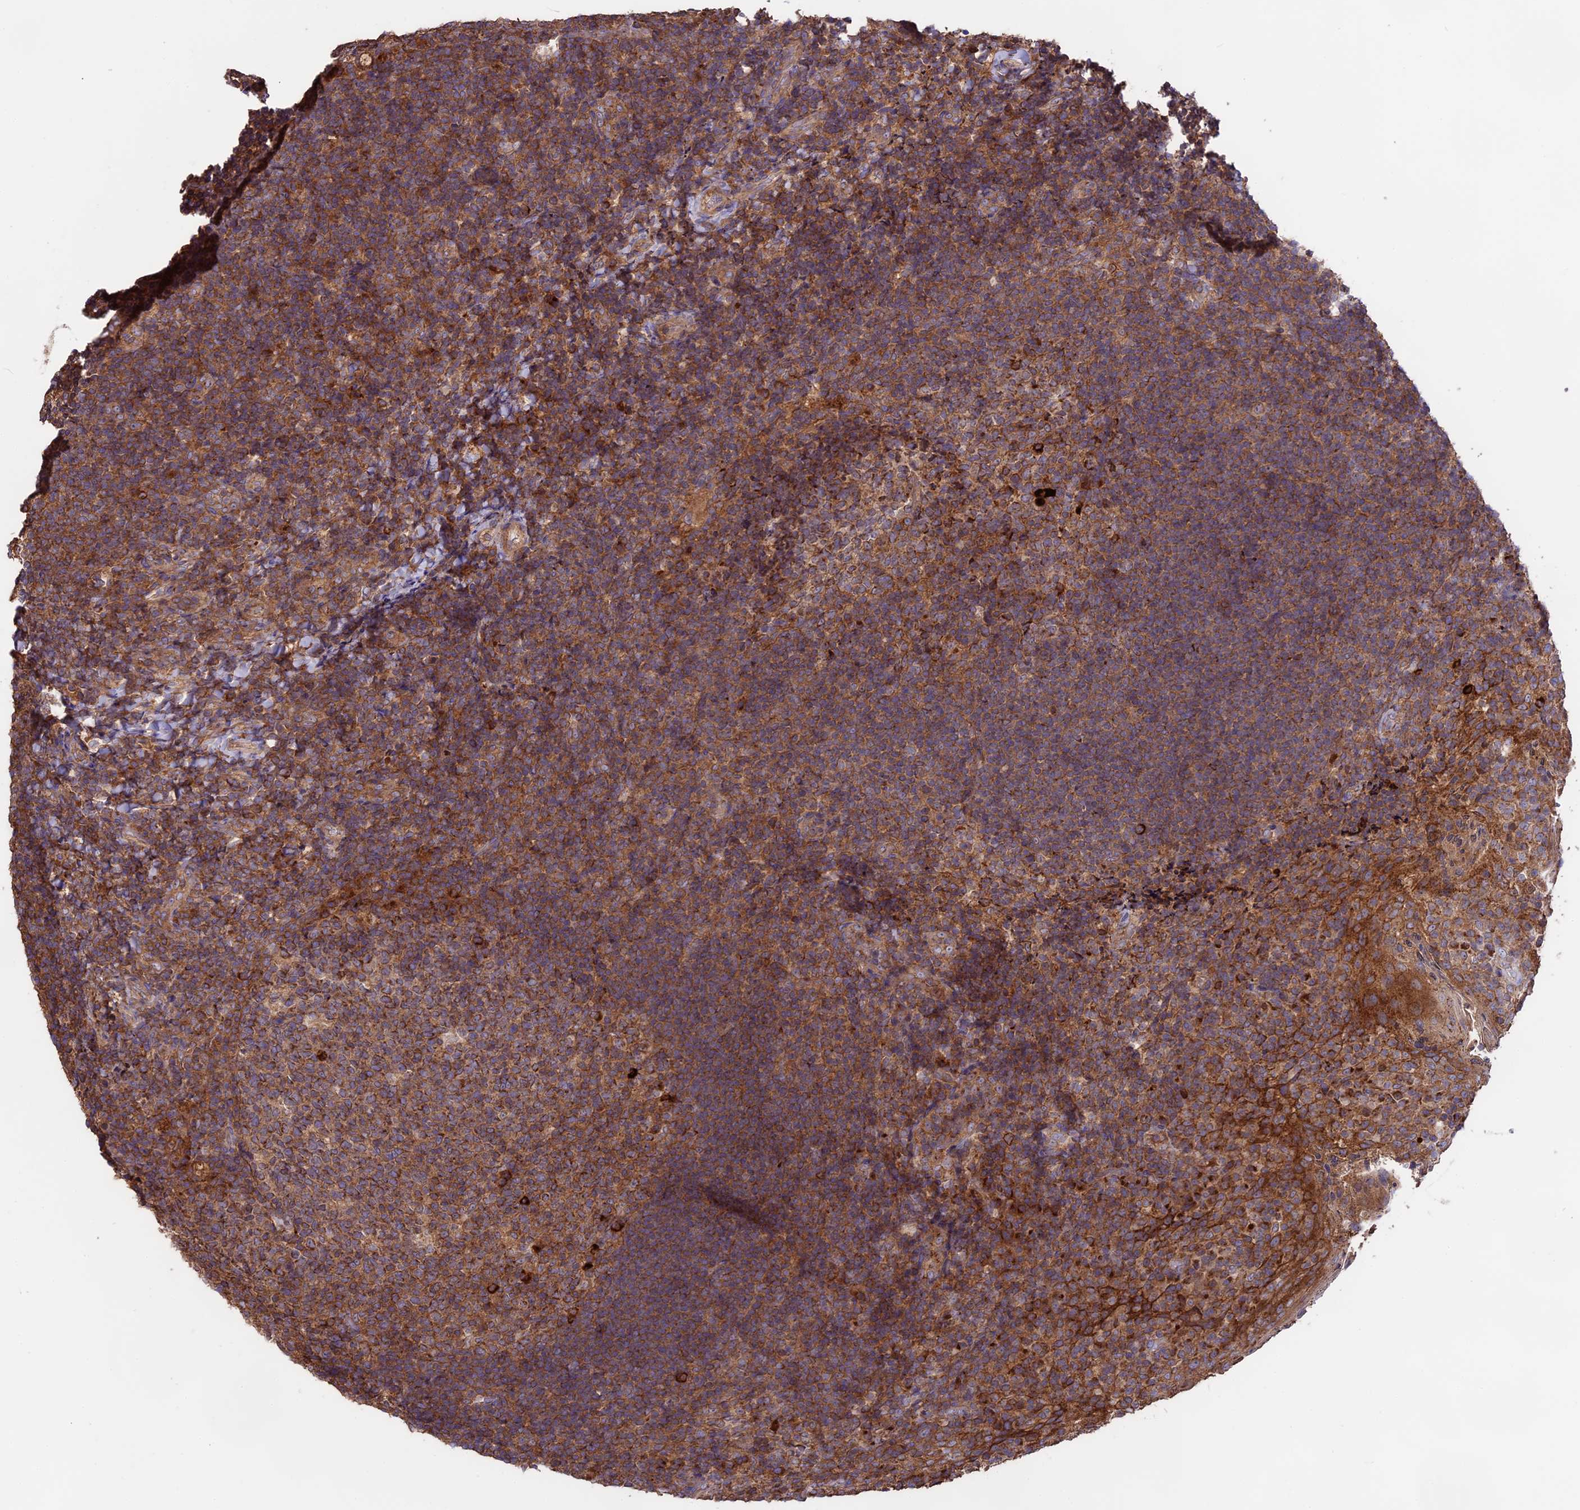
{"staining": {"intensity": "moderate", "quantity": ">75%", "location": "cytoplasmic/membranous"}, "tissue": "tonsil", "cell_type": "Germinal center cells", "image_type": "normal", "snomed": [{"axis": "morphology", "description": "Normal tissue, NOS"}, {"axis": "topography", "description": "Tonsil"}], "caption": "Protein staining of benign tonsil shows moderate cytoplasmic/membranous positivity in about >75% of germinal center cells.", "gene": "NUDT8", "patient": {"sex": "female", "age": 10}}